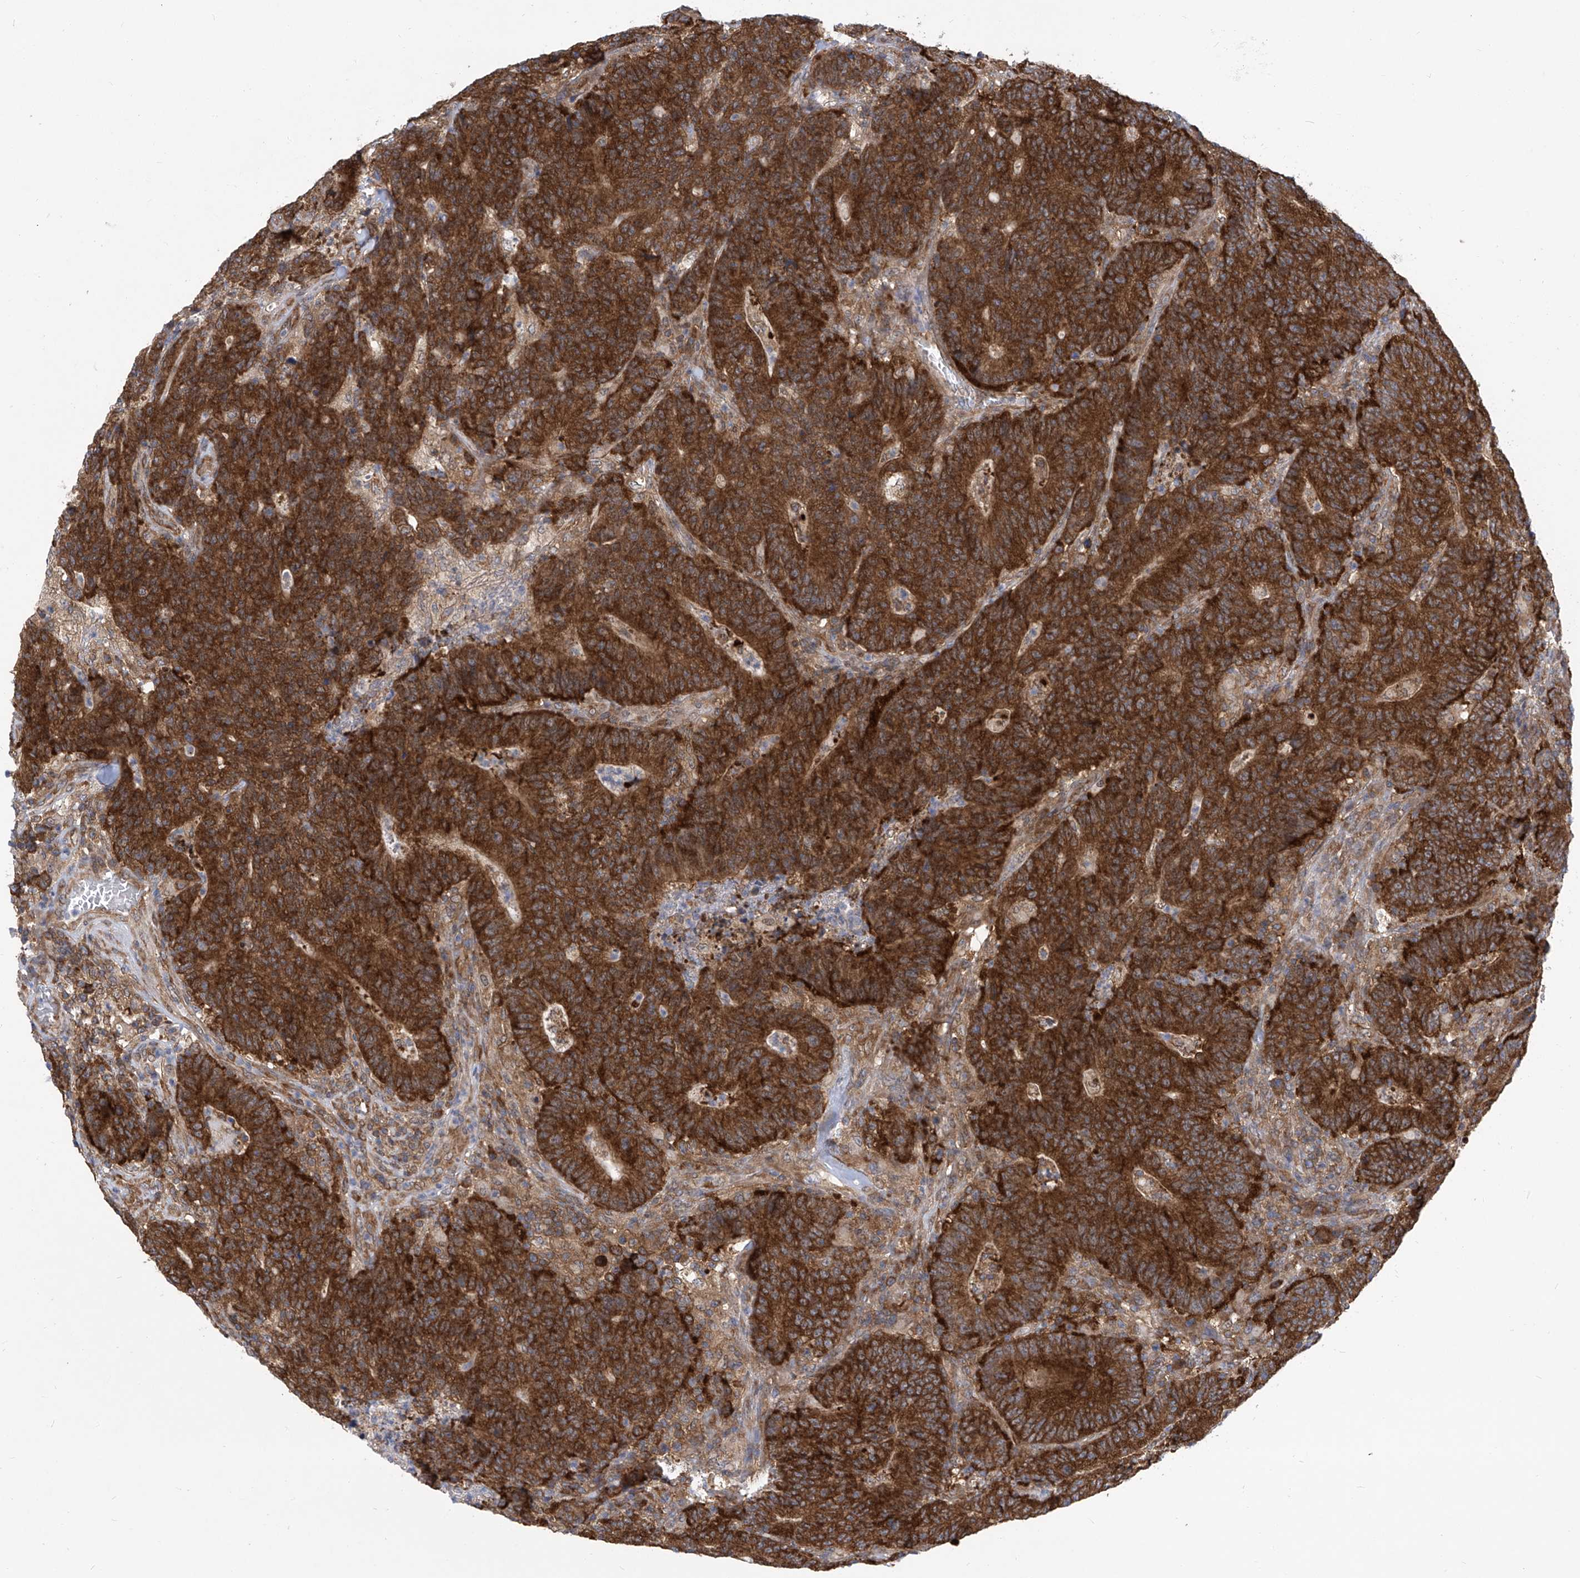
{"staining": {"intensity": "strong", "quantity": ">75%", "location": "cytoplasmic/membranous"}, "tissue": "colorectal cancer", "cell_type": "Tumor cells", "image_type": "cancer", "snomed": [{"axis": "morphology", "description": "Normal tissue, NOS"}, {"axis": "morphology", "description": "Adenocarcinoma, NOS"}, {"axis": "topography", "description": "Colon"}], "caption": "This is a micrograph of immunohistochemistry (IHC) staining of colorectal cancer, which shows strong expression in the cytoplasmic/membranous of tumor cells.", "gene": "EIF3M", "patient": {"sex": "female", "age": 75}}